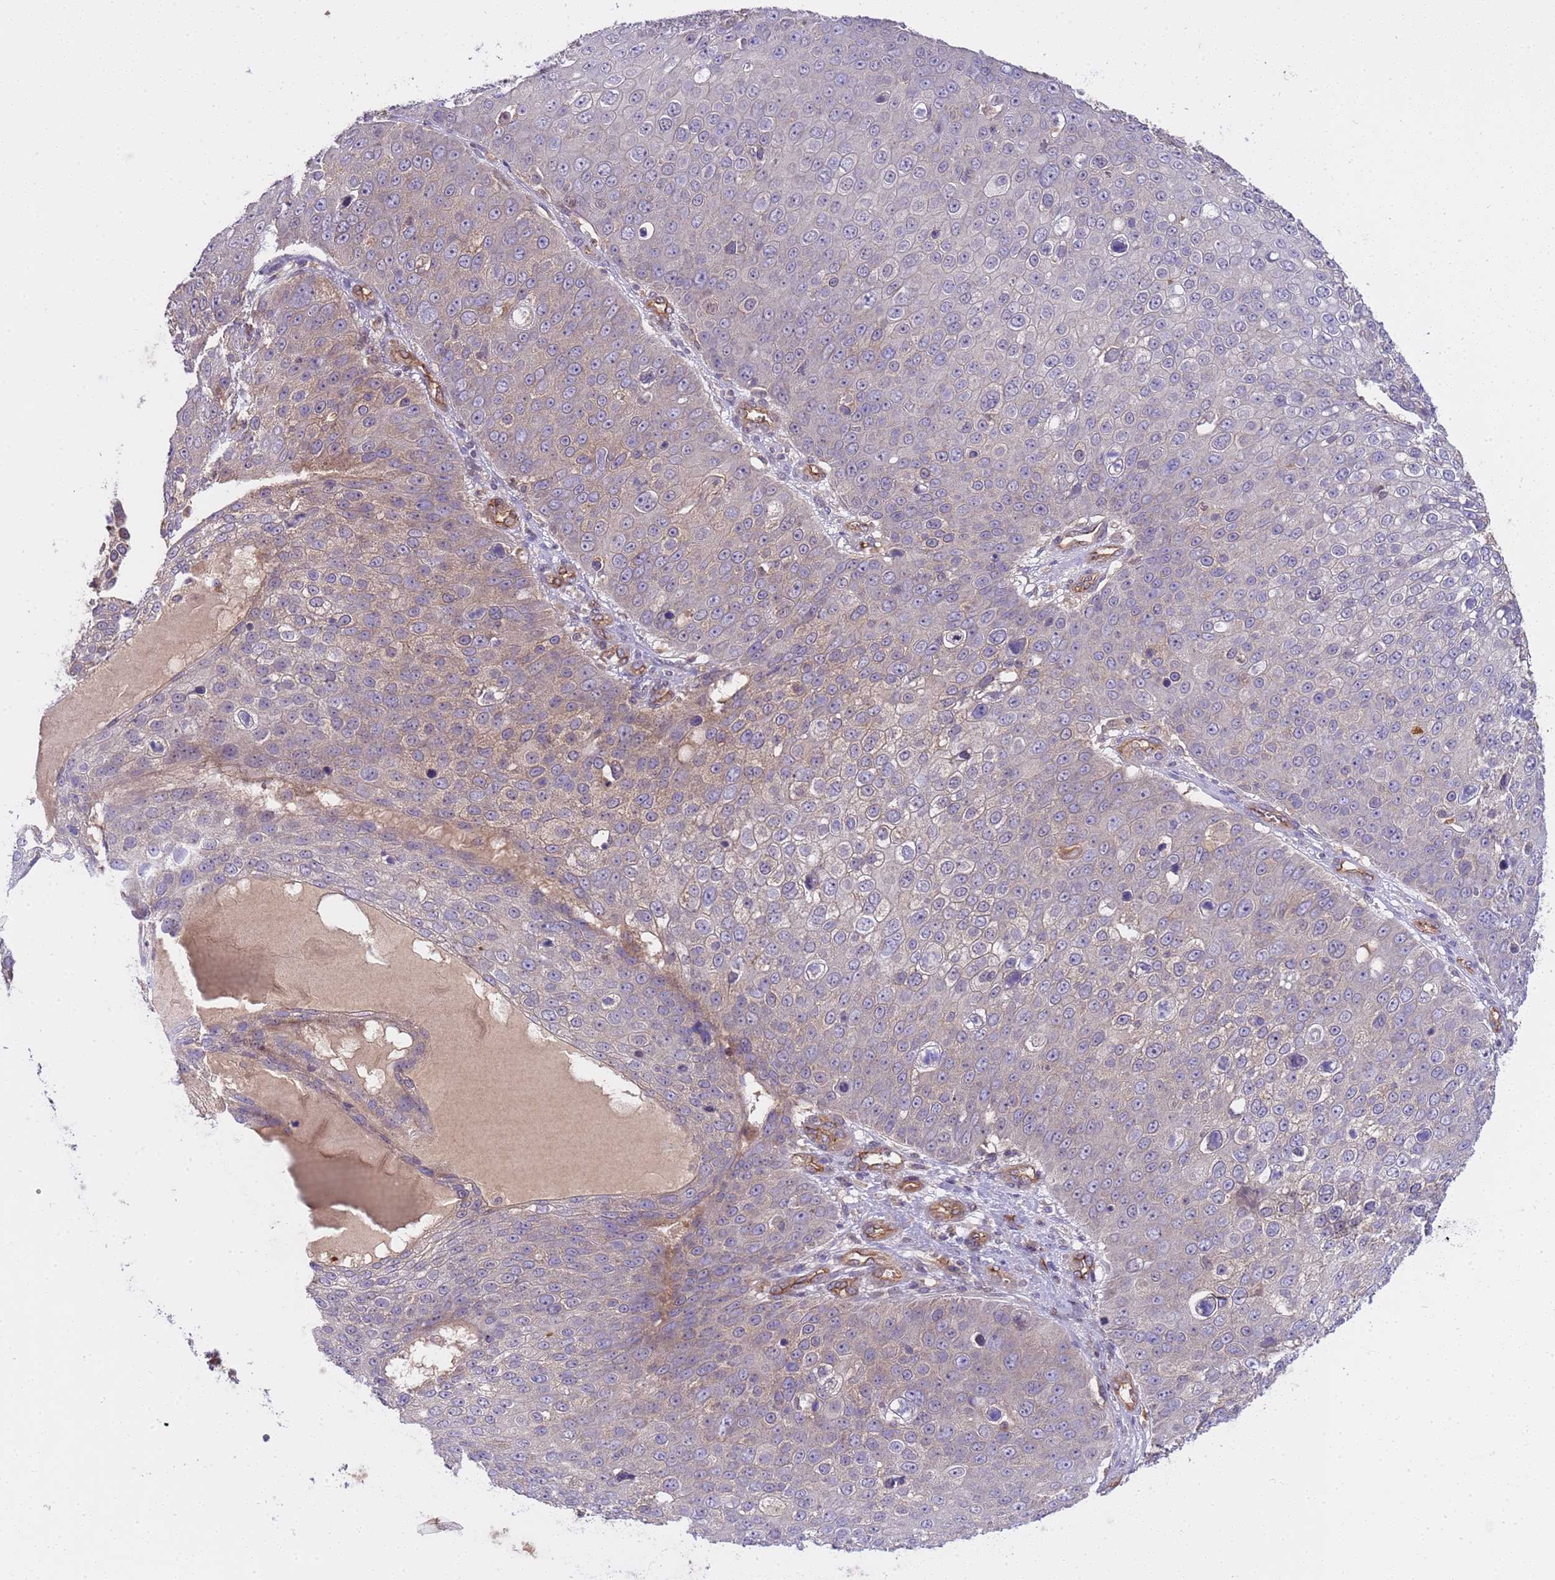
{"staining": {"intensity": "weak", "quantity": "<25%", "location": "cytoplasmic/membranous"}, "tissue": "skin cancer", "cell_type": "Tumor cells", "image_type": "cancer", "snomed": [{"axis": "morphology", "description": "Squamous cell carcinoma, NOS"}, {"axis": "topography", "description": "Skin"}], "caption": "Immunohistochemistry of human skin cancer (squamous cell carcinoma) displays no staining in tumor cells.", "gene": "SMCO3", "patient": {"sex": "male", "age": 71}}